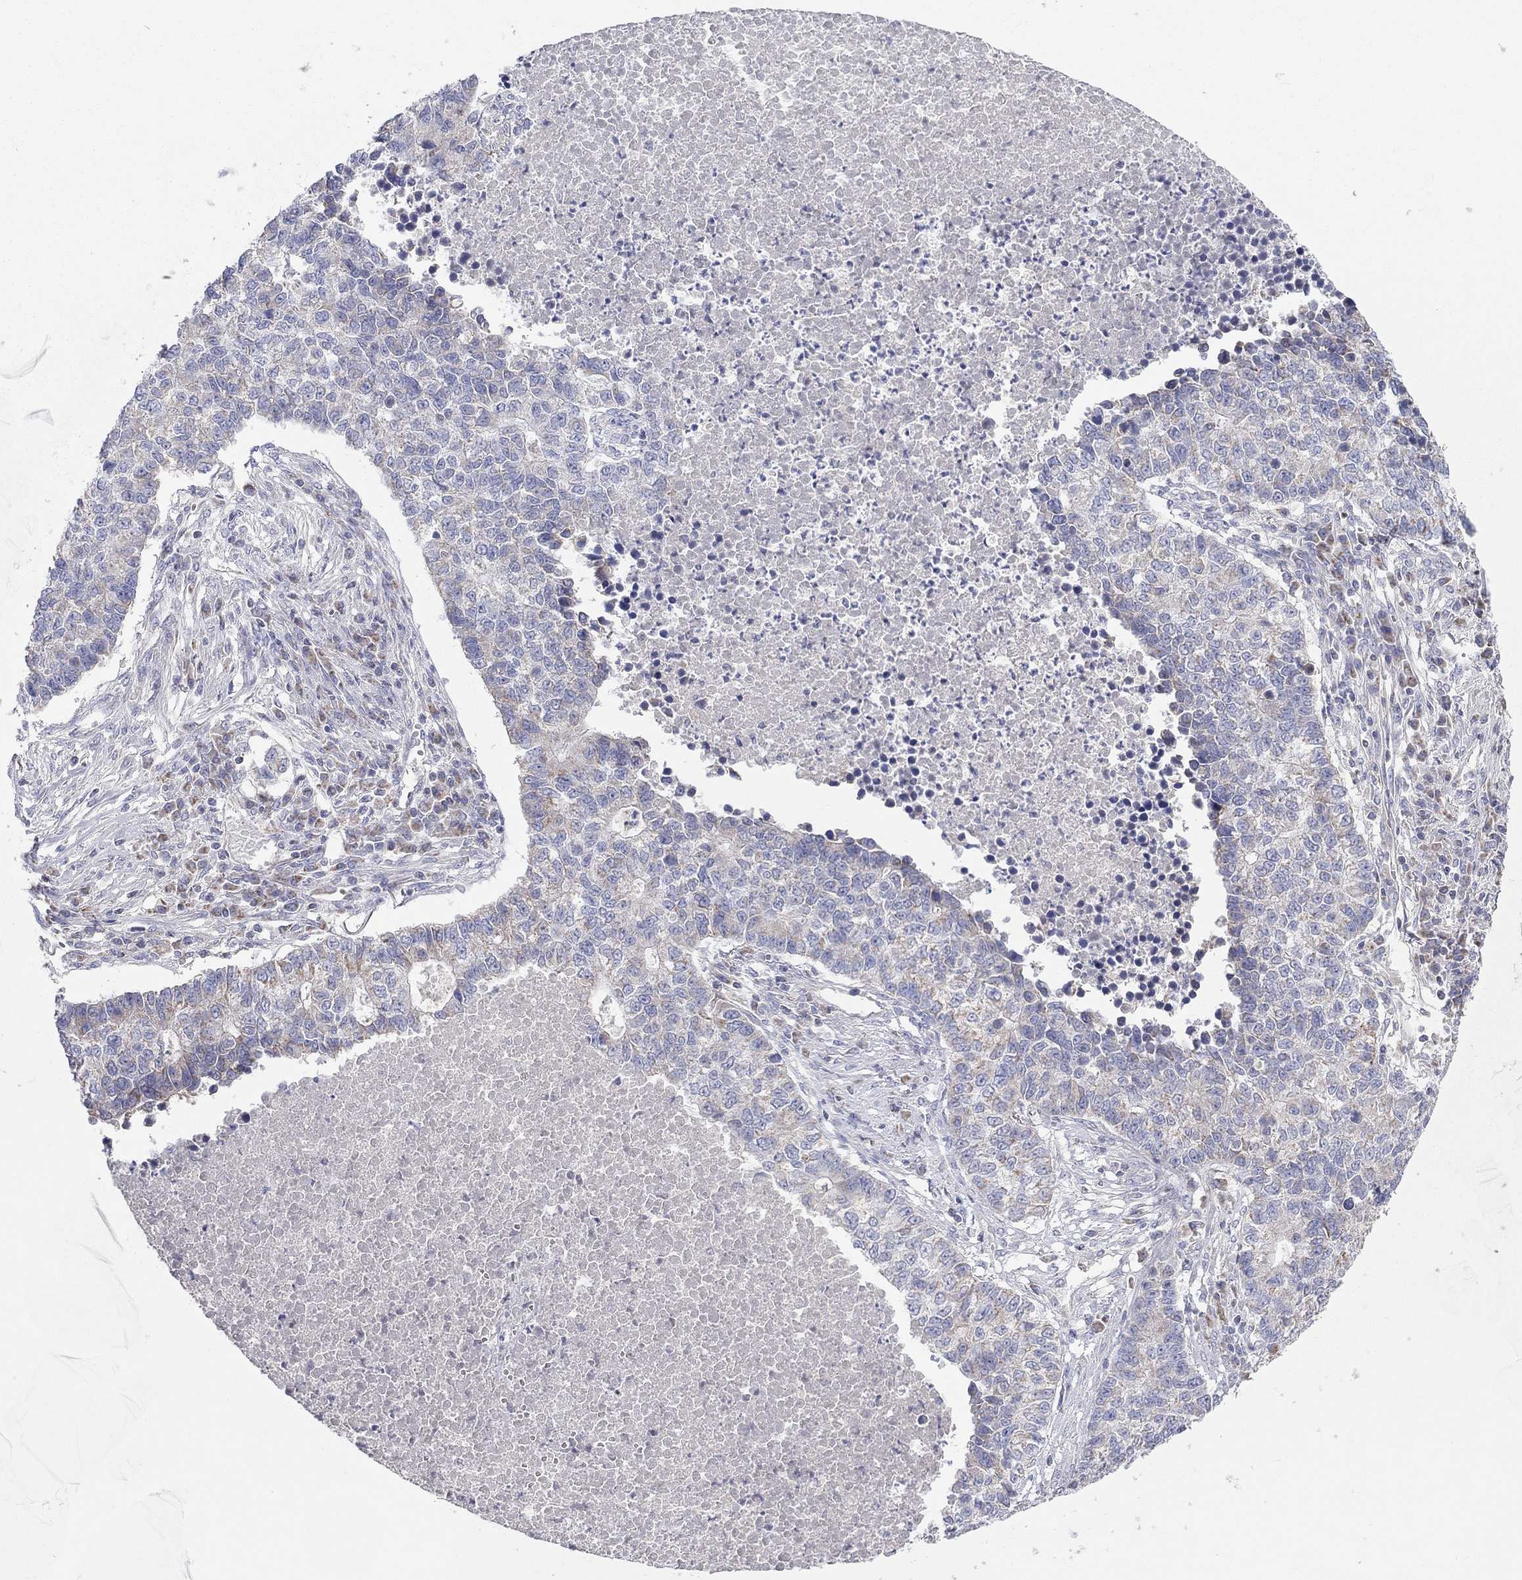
{"staining": {"intensity": "weak", "quantity": "<25%", "location": "cytoplasmic/membranous"}, "tissue": "lung cancer", "cell_type": "Tumor cells", "image_type": "cancer", "snomed": [{"axis": "morphology", "description": "Adenocarcinoma, NOS"}, {"axis": "topography", "description": "Lung"}], "caption": "This is an IHC image of human adenocarcinoma (lung). There is no expression in tumor cells.", "gene": "RCAN1", "patient": {"sex": "male", "age": 57}}